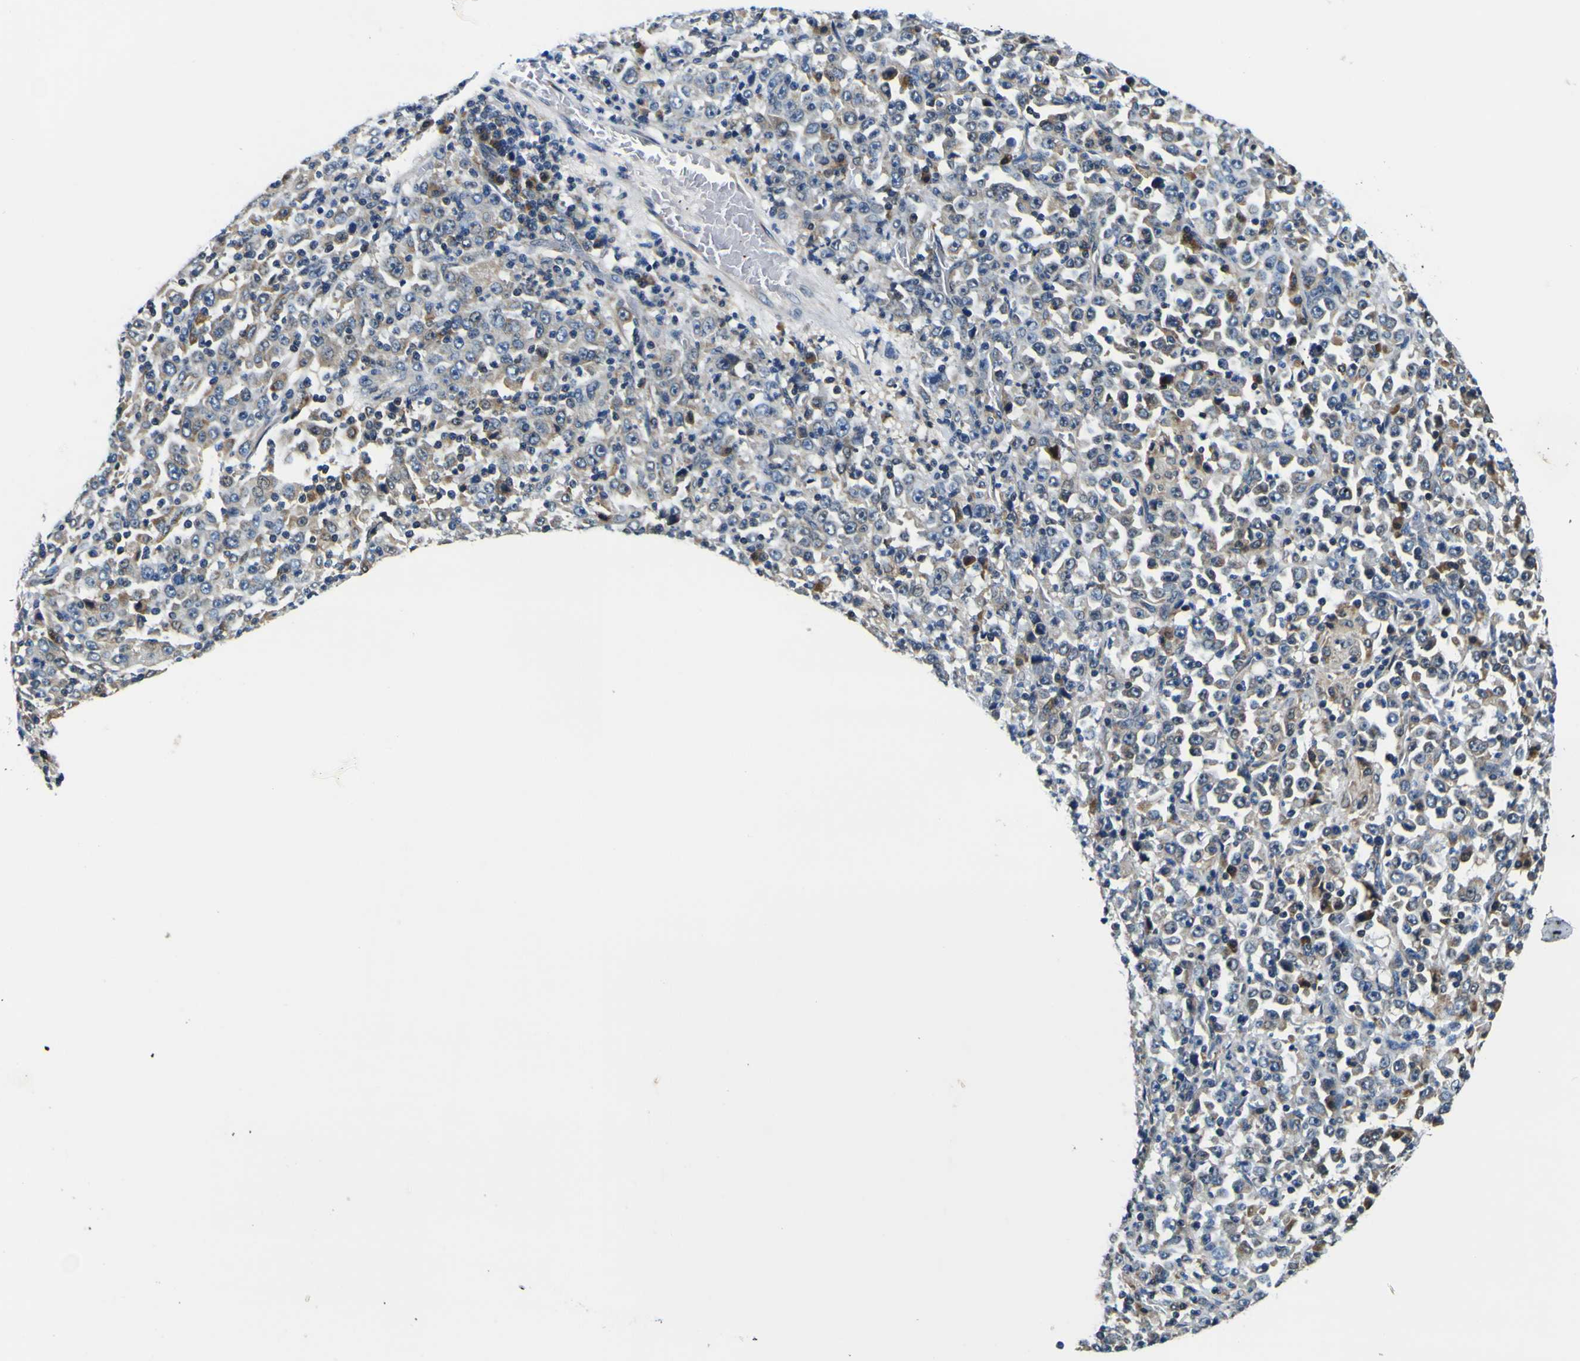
{"staining": {"intensity": "weak", "quantity": "<25%", "location": "cytoplasmic/membranous"}, "tissue": "stomach cancer", "cell_type": "Tumor cells", "image_type": "cancer", "snomed": [{"axis": "morphology", "description": "Normal tissue, NOS"}, {"axis": "morphology", "description": "Adenocarcinoma, NOS"}, {"axis": "topography", "description": "Stomach, upper"}, {"axis": "topography", "description": "Stomach"}], "caption": "An immunohistochemistry histopathology image of stomach cancer is shown. There is no staining in tumor cells of stomach cancer.", "gene": "NLRP3", "patient": {"sex": "male", "age": 59}}